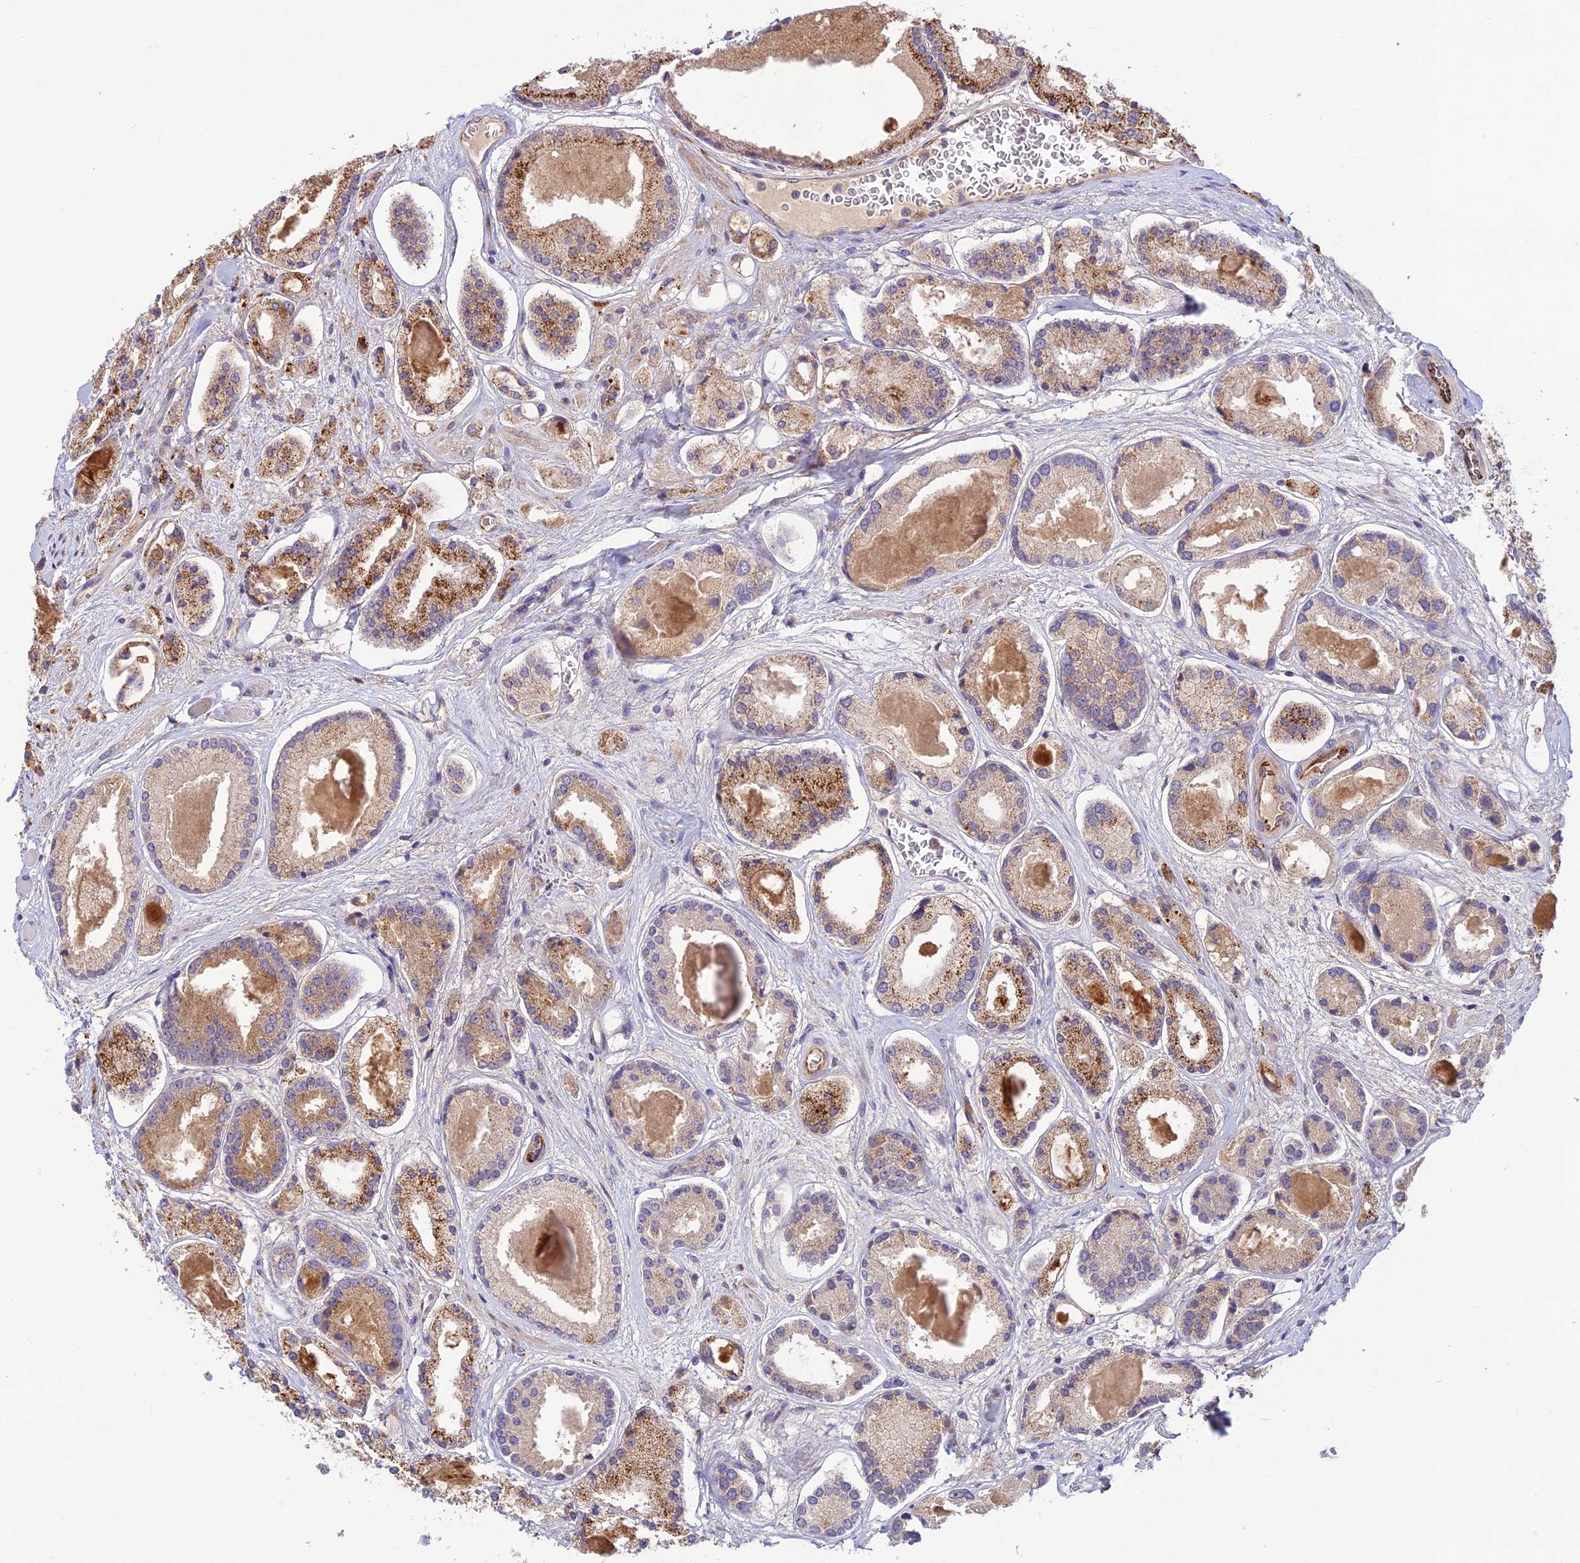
{"staining": {"intensity": "moderate", "quantity": "25%-75%", "location": "cytoplasmic/membranous"}, "tissue": "prostate cancer", "cell_type": "Tumor cells", "image_type": "cancer", "snomed": [{"axis": "morphology", "description": "Adenocarcinoma, High grade"}, {"axis": "topography", "description": "Prostate"}], "caption": "IHC micrograph of neoplastic tissue: human prostate high-grade adenocarcinoma stained using immunohistochemistry reveals medium levels of moderate protein expression localized specifically in the cytoplasmic/membranous of tumor cells, appearing as a cytoplasmic/membranous brown color.", "gene": "ST8SIA5", "patient": {"sex": "male", "age": 67}}